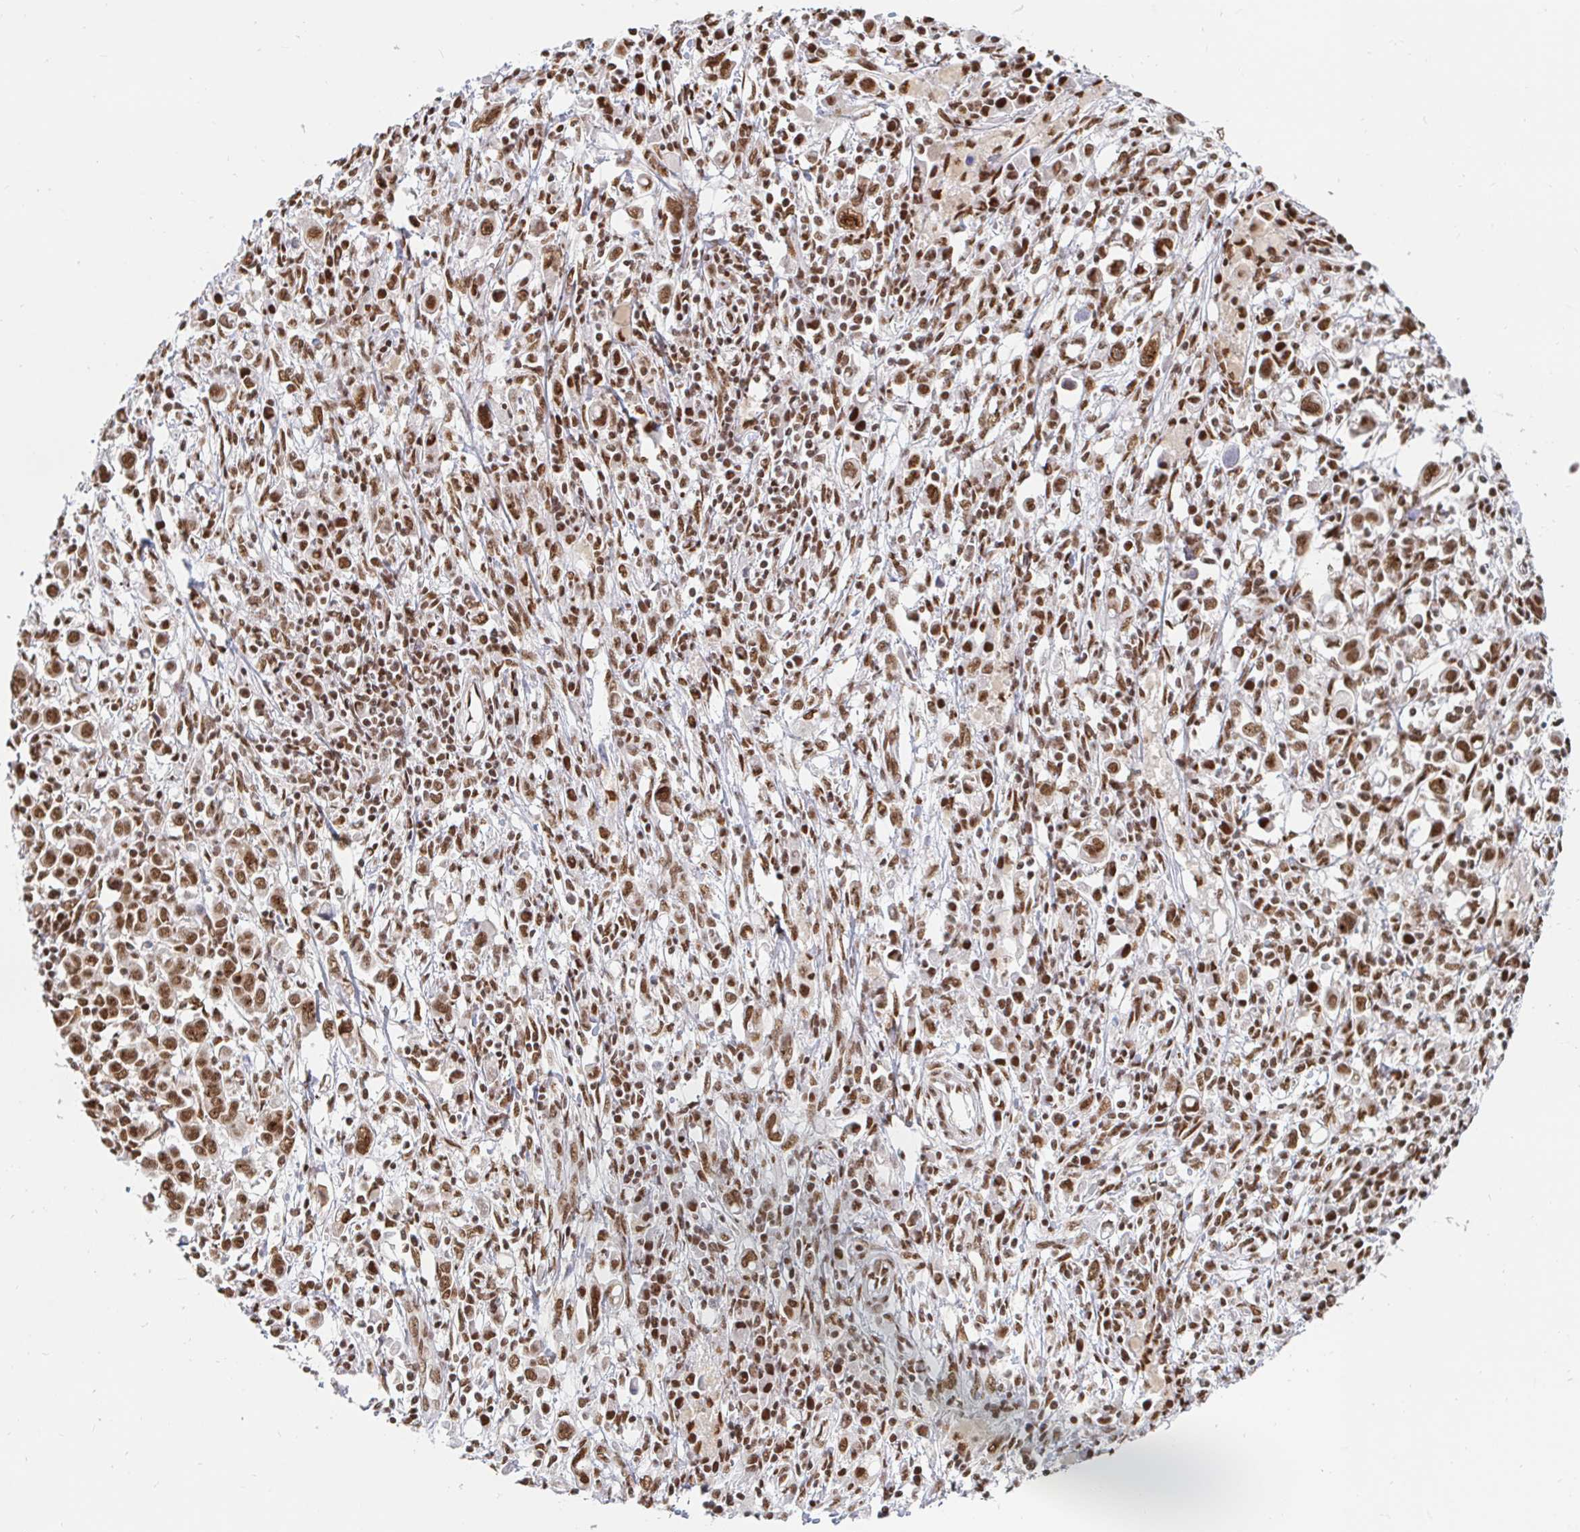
{"staining": {"intensity": "moderate", "quantity": ">75%", "location": "nuclear"}, "tissue": "stomach cancer", "cell_type": "Tumor cells", "image_type": "cancer", "snomed": [{"axis": "morphology", "description": "Adenocarcinoma, NOS"}, {"axis": "topography", "description": "Stomach, upper"}], "caption": "IHC histopathology image of neoplastic tissue: stomach cancer (adenocarcinoma) stained using IHC reveals medium levels of moderate protein expression localized specifically in the nuclear of tumor cells, appearing as a nuclear brown color.", "gene": "RBMX", "patient": {"sex": "male", "age": 75}}